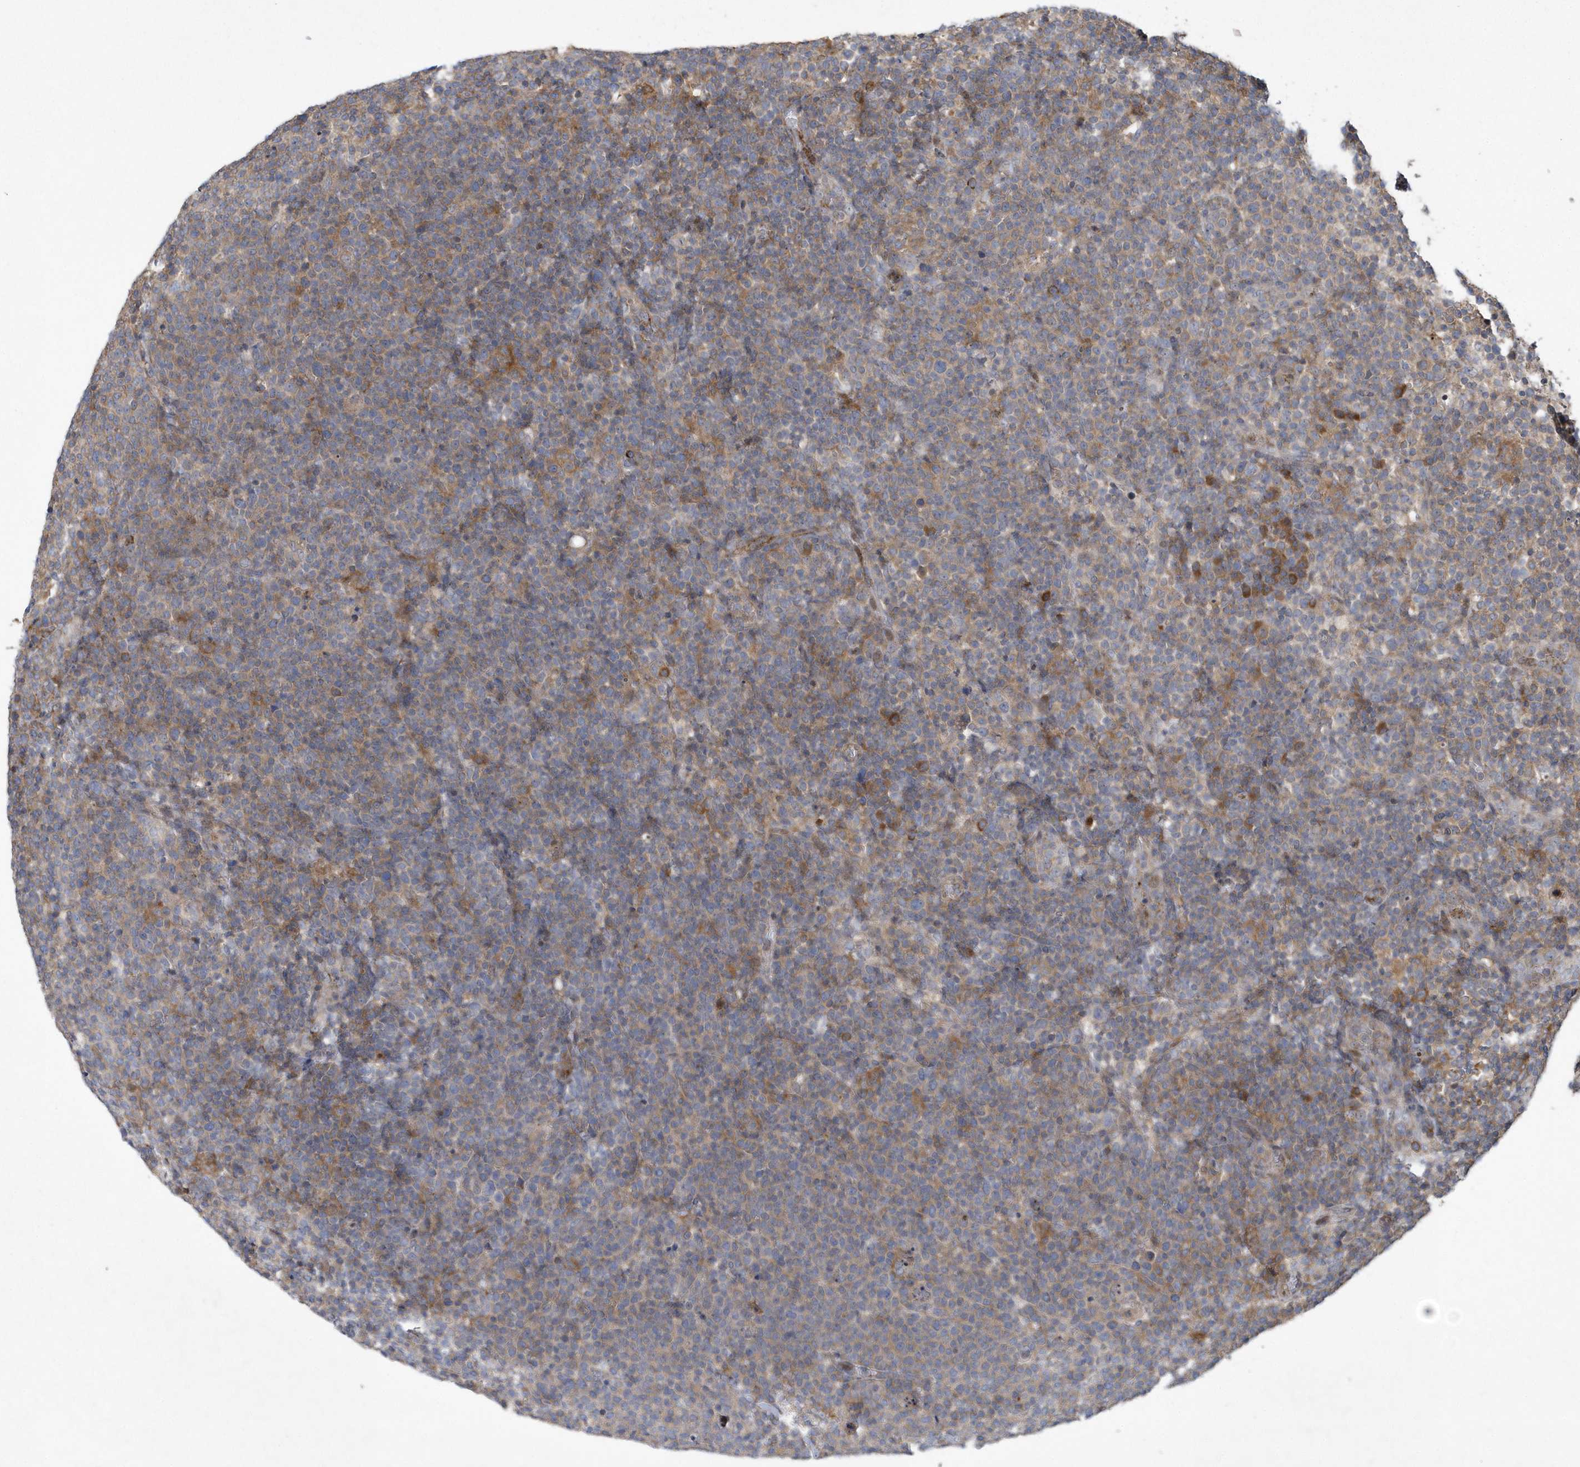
{"staining": {"intensity": "weak", "quantity": "25%-75%", "location": "cytoplasmic/membranous"}, "tissue": "lymphoma", "cell_type": "Tumor cells", "image_type": "cancer", "snomed": [{"axis": "morphology", "description": "Malignant lymphoma, non-Hodgkin's type, High grade"}, {"axis": "topography", "description": "Lymph node"}], "caption": "Lymphoma stained with immunohistochemistry (IHC) demonstrates weak cytoplasmic/membranous positivity in approximately 25%-75% of tumor cells.", "gene": "N4BP2", "patient": {"sex": "male", "age": 61}}